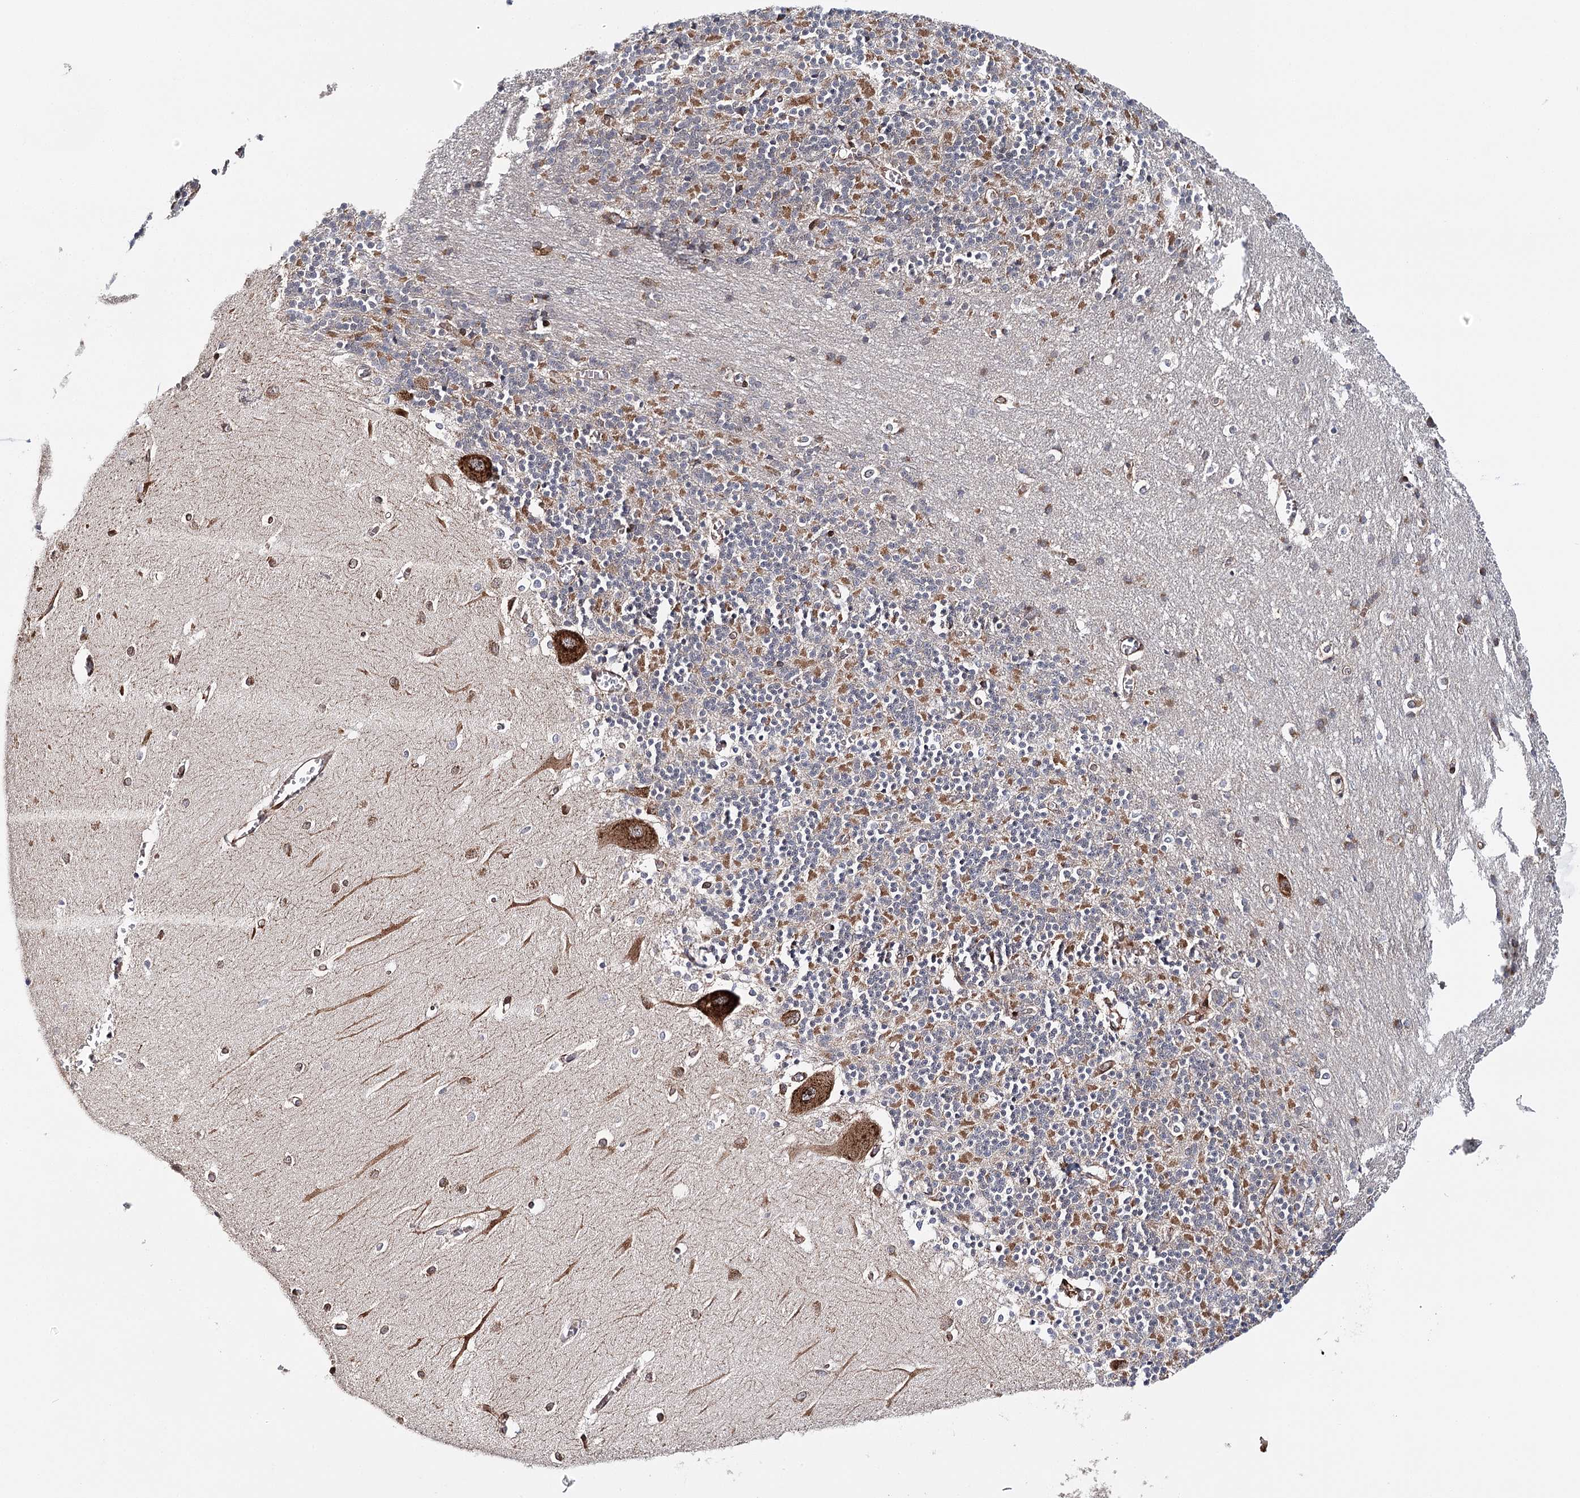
{"staining": {"intensity": "moderate", "quantity": "25%-75%", "location": "cytoplasmic/membranous"}, "tissue": "cerebellum", "cell_type": "Cells in granular layer", "image_type": "normal", "snomed": [{"axis": "morphology", "description": "Normal tissue, NOS"}, {"axis": "topography", "description": "Cerebellum"}], "caption": "Cerebellum stained with DAB (3,3'-diaminobenzidine) immunohistochemistry (IHC) shows medium levels of moderate cytoplasmic/membranous staining in approximately 25%-75% of cells in granular layer.", "gene": "MKNK1", "patient": {"sex": "male", "age": 37}}